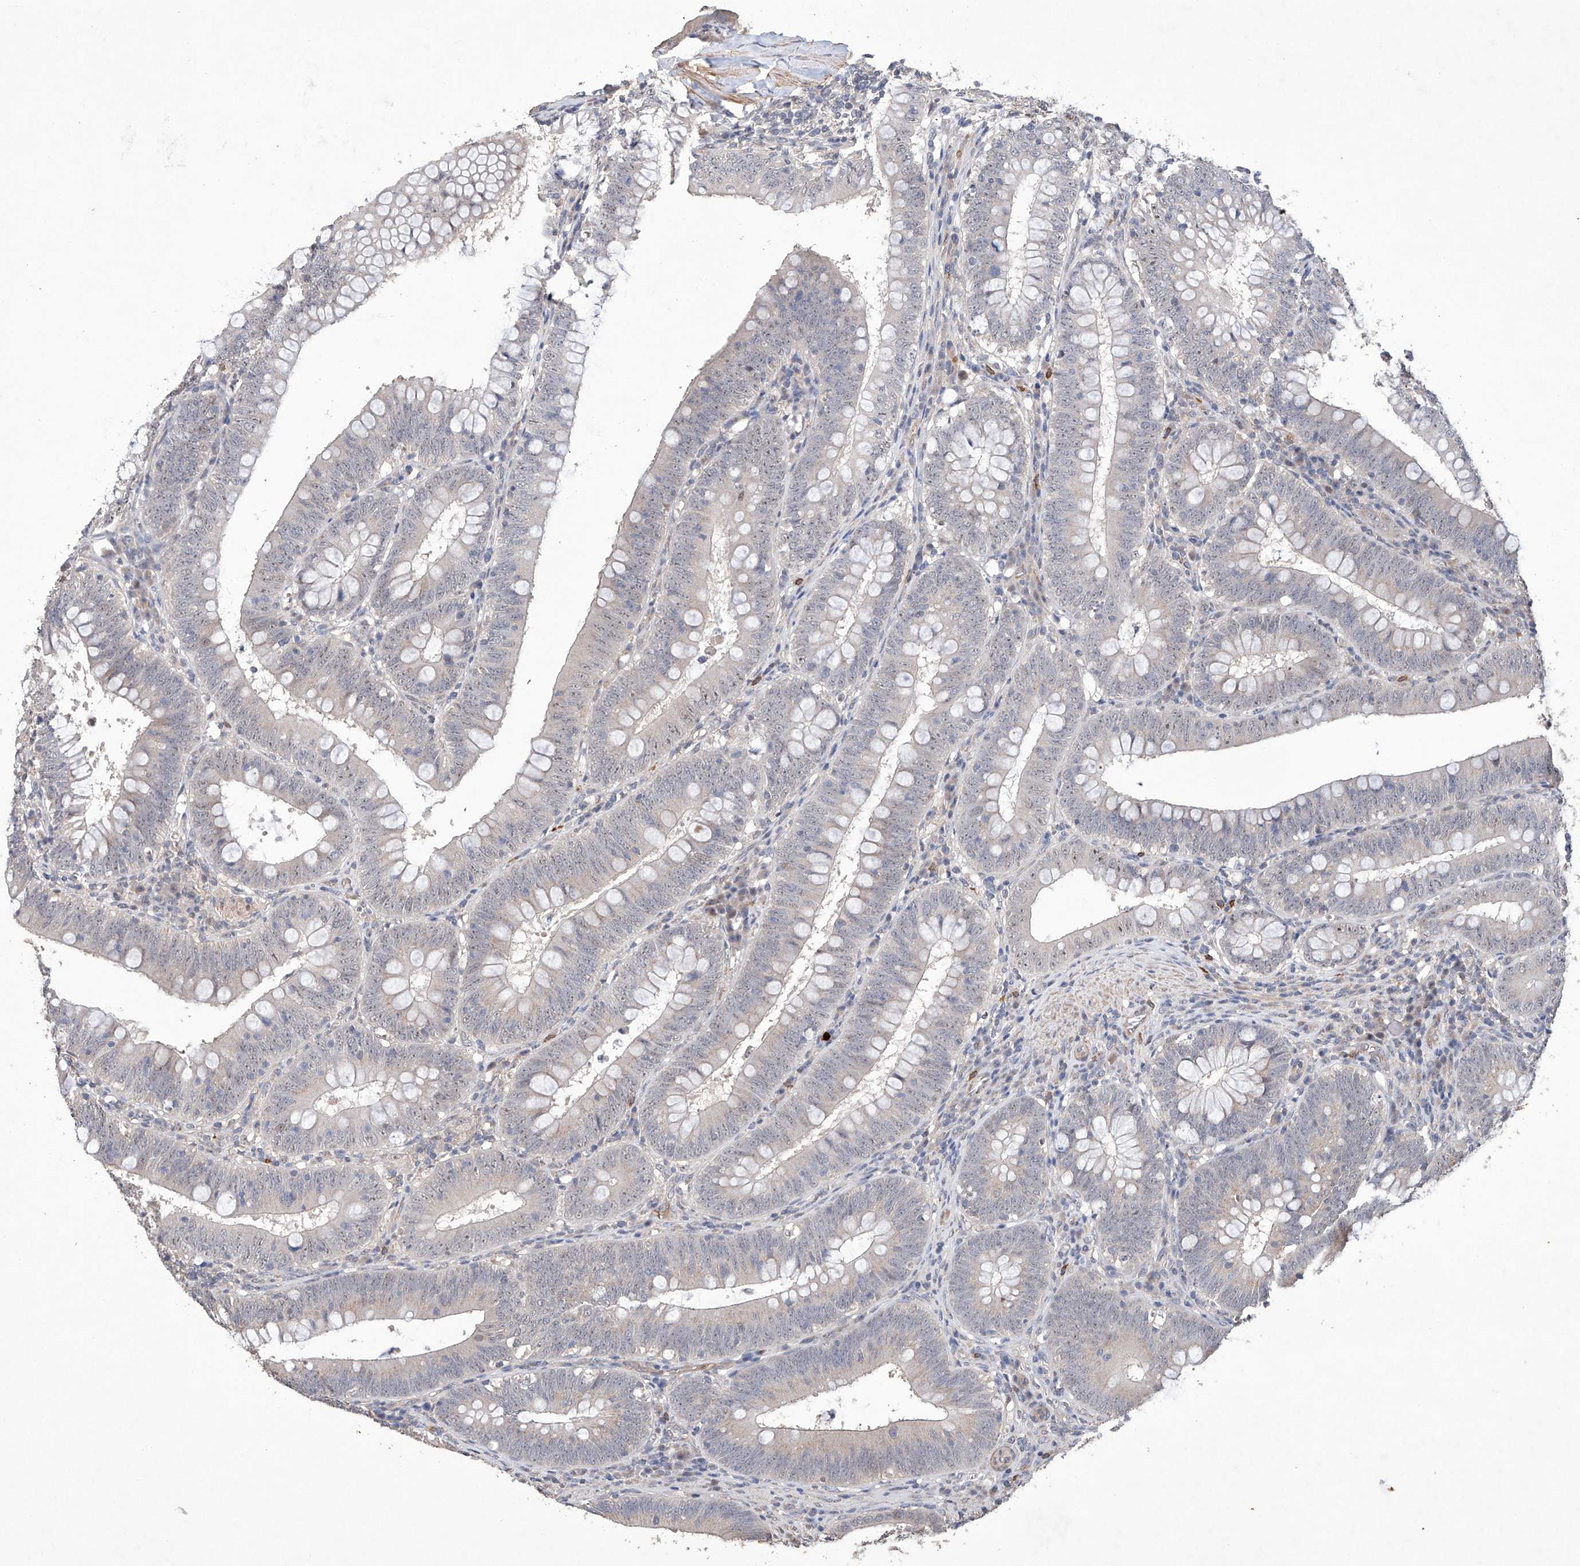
{"staining": {"intensity": "moderate", "quantity": "<25%", "location": "cytoplasmic/membranous,nuclear"}, "tissue": "colorectal cancer", "cell_type": "Tumor cells", "image_type": "cancer", "snomed": [{"axis": "morphology", "description": "Normal tissue, NOS"}, {"axis": "topography", "description": "Colon"}], "caption": "This photomicrograph displays immunohistochemistry (IHC) staining of colorectal cancer, with low moderate cytoplasmic/membranous and nuclear staining in about <25% of tumor cells.", "gene": "AFG1L", "patient": {"sex": "female", "age": 82}}